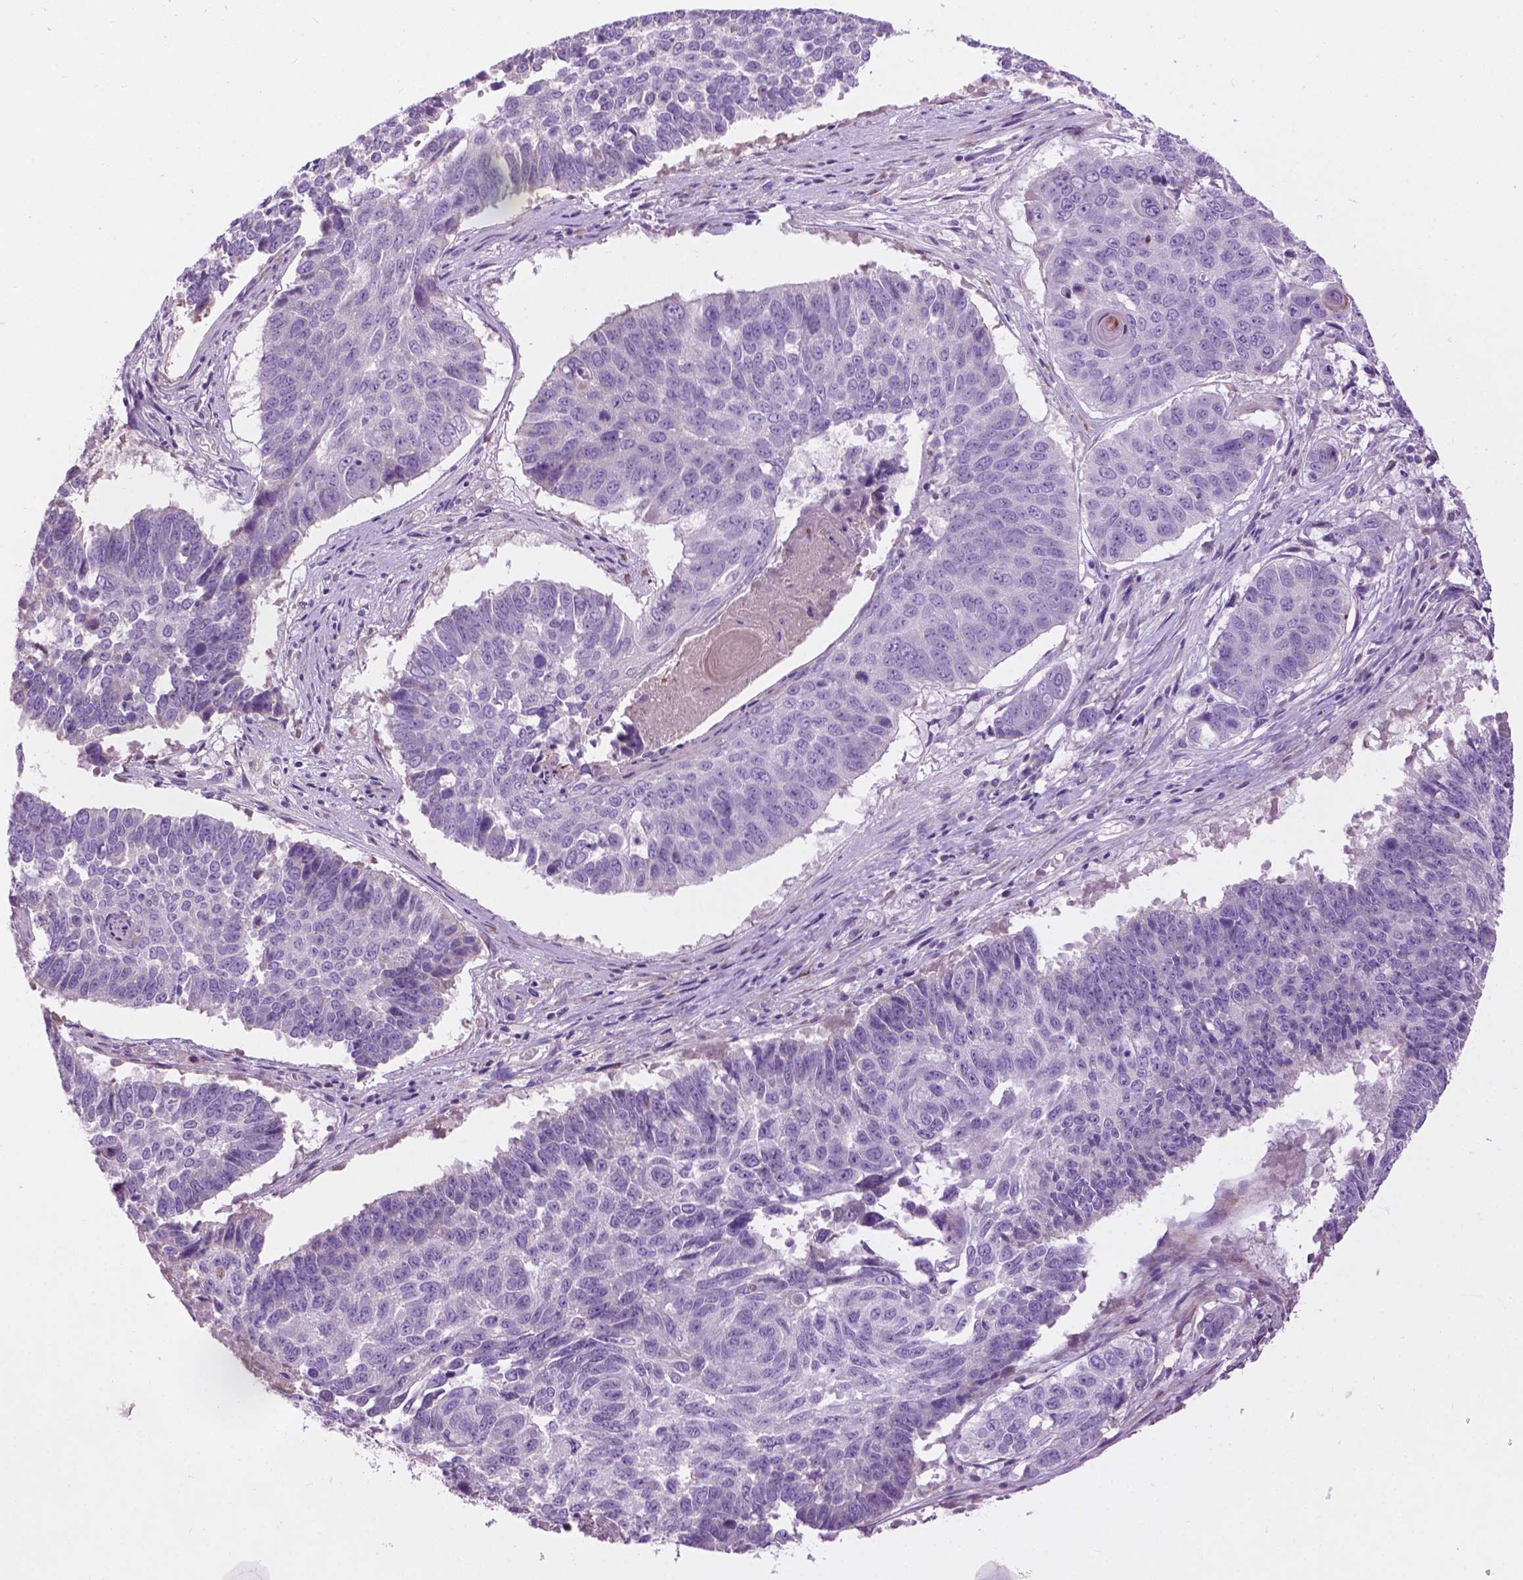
{"staining": {"intensity": "negative", "quantity": "none", "location": "none"}, "tissue": "lung cancer", "cell_type": "Tumor cells", "image_type": "cancer", "snomed": [{"axis": "morphology", "description": "Squamous cell carcinoma, NOS"}, {"axis": "topography", "description": "Lung"}], "caption": "The micrograph exhibits no significant staining in tumor cells of lung squamous cell carcinoma. (Stains: DAB (3,3'-diaminobenzidine) immunohistochemistry (IHC) with hematoxylin counter stain, Microscopy: brightfield microscopy at high magnification).", "gene": "NOXO1", "patient": {"sex": "male", "age": 73}}